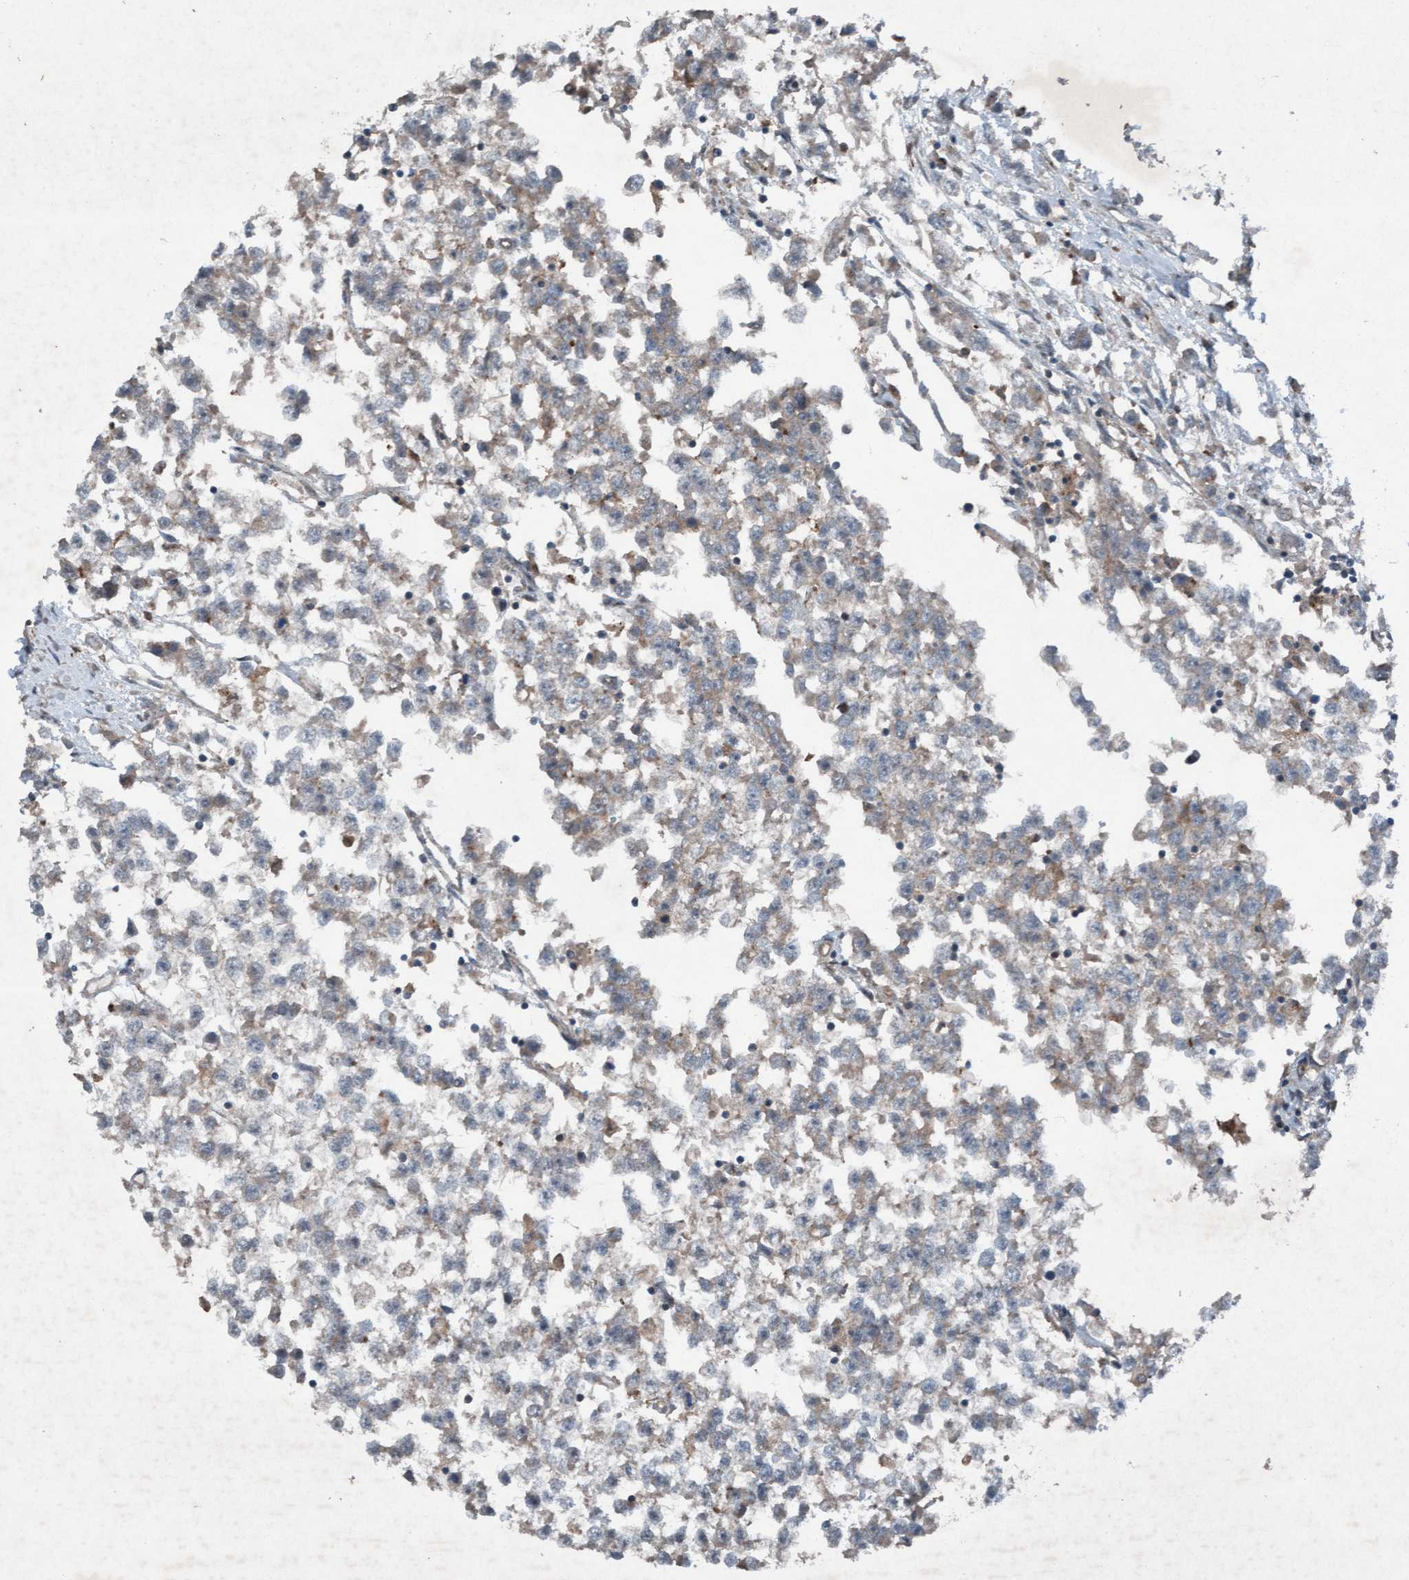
{"staining": {"intensity": "weak", "quantity": "<25%", "location": "cytoplasmic/membranous"}, "tissue": "testis cancer", "cell_type": "Tumor cells", "image_type": "cancer", "snomed": [{"axis": "morphology", "description": "Seminoma, NOS"}, {"axis": "morphology", "description": "Carcinoma, Embryonal, NOS"}, {"axis": "topography", "description": "Testis"}], "caption": "The image shows no staining of tumor cells in seminoma (testis).", "gene": "PLXNB2", "patient": {"sex": "male", "age": 51}}